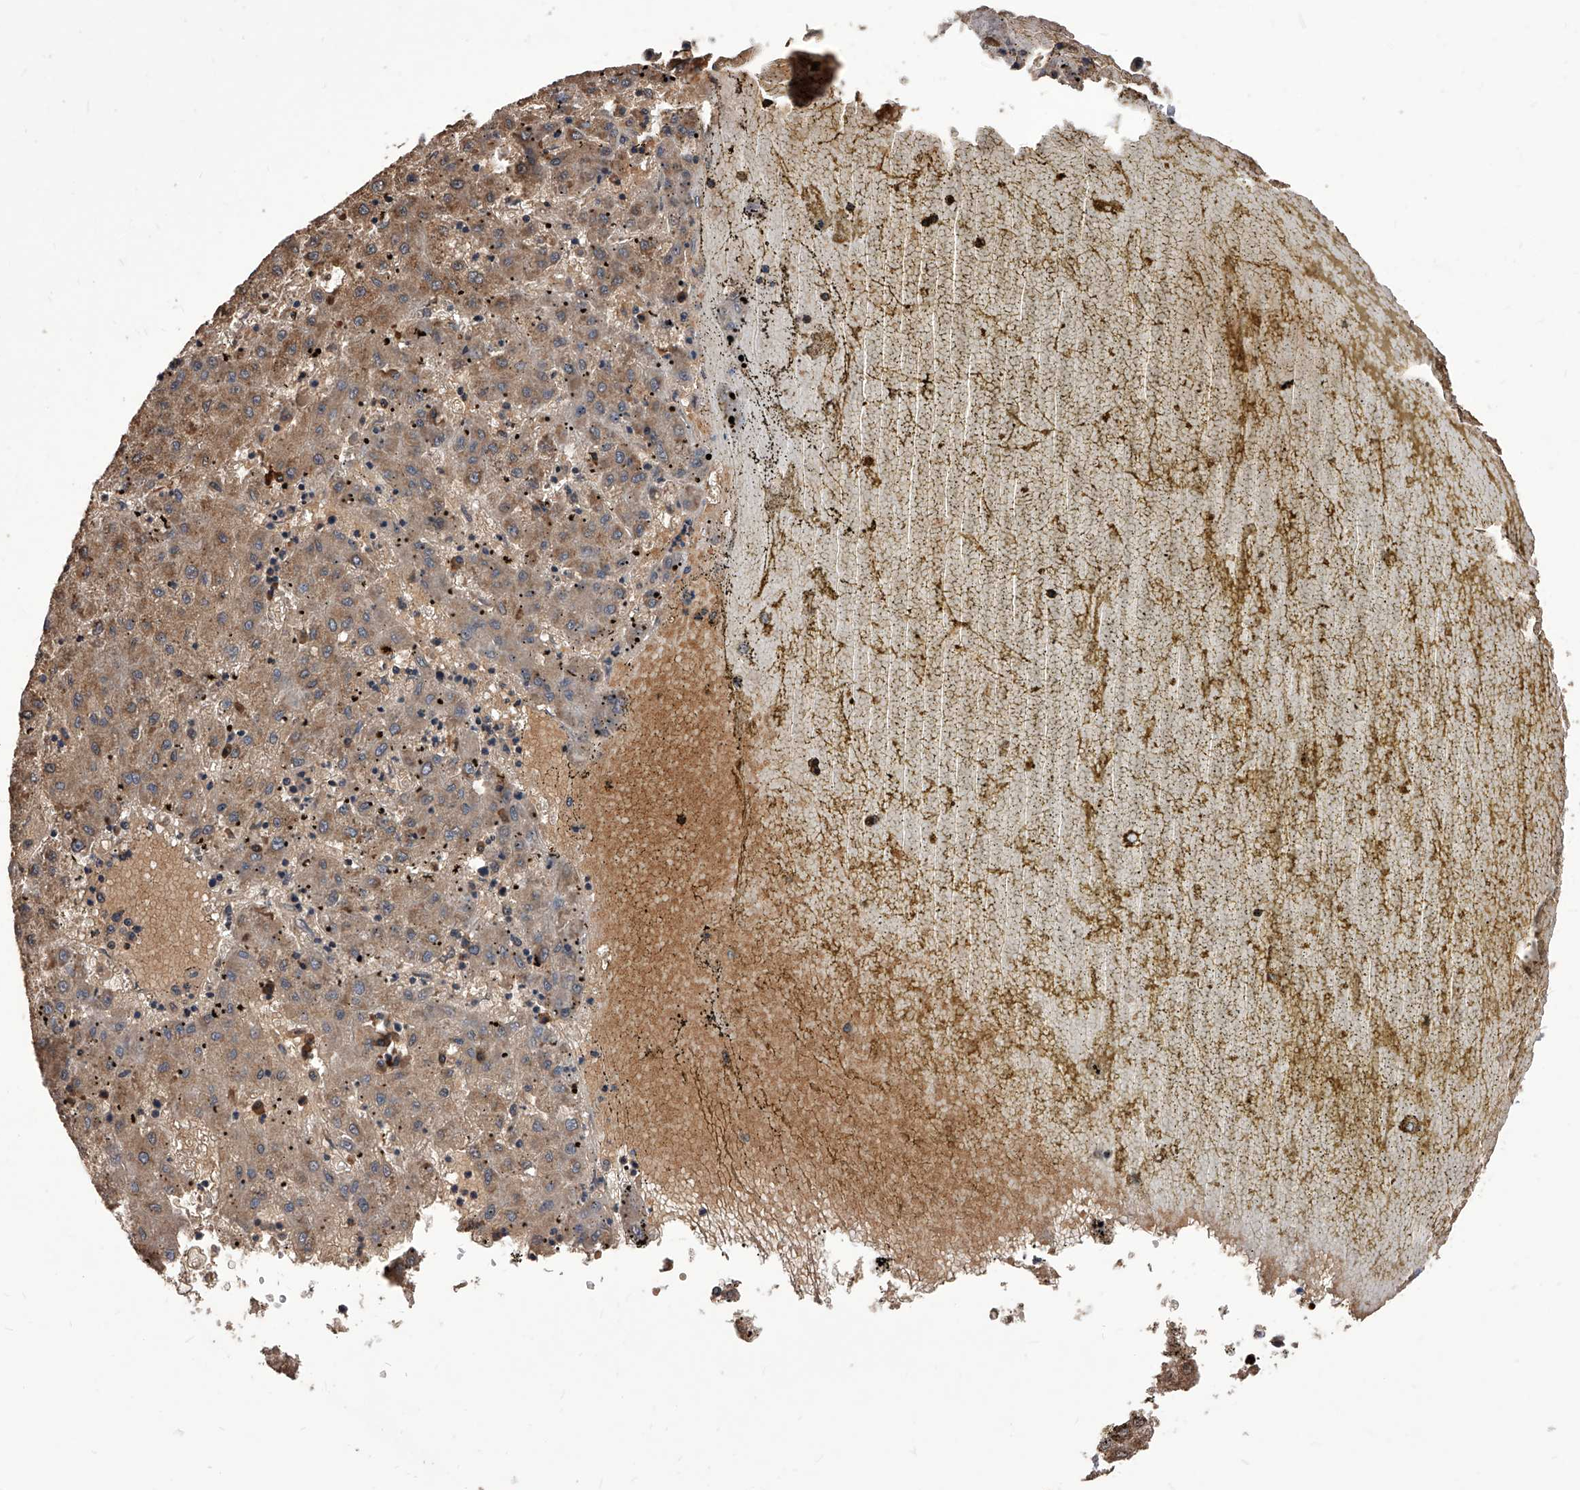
{"staining": {"intensity": "moderate", "quantity": ">75%", "location": "cytoplasmic/membranous"}, "tissue": "liver cancer", "cell_type": "Tumor cells", "image_type": "cancer", "snomed": [{"axis": "morphology", "description": "Carcinoma, Hepatocellular, NOS"}, {"axis": "topography", "description": "Liver"}], "caption": "Immunohistochemical staining of liver cancer (hepatocellular carcinoma) demonstrates medium levels of moderate cytoplasmic/membranous protein staining in approximately >75% of tumor cells.", "gene": "ID1", "patient": {"sex": "male", "age": 72}}